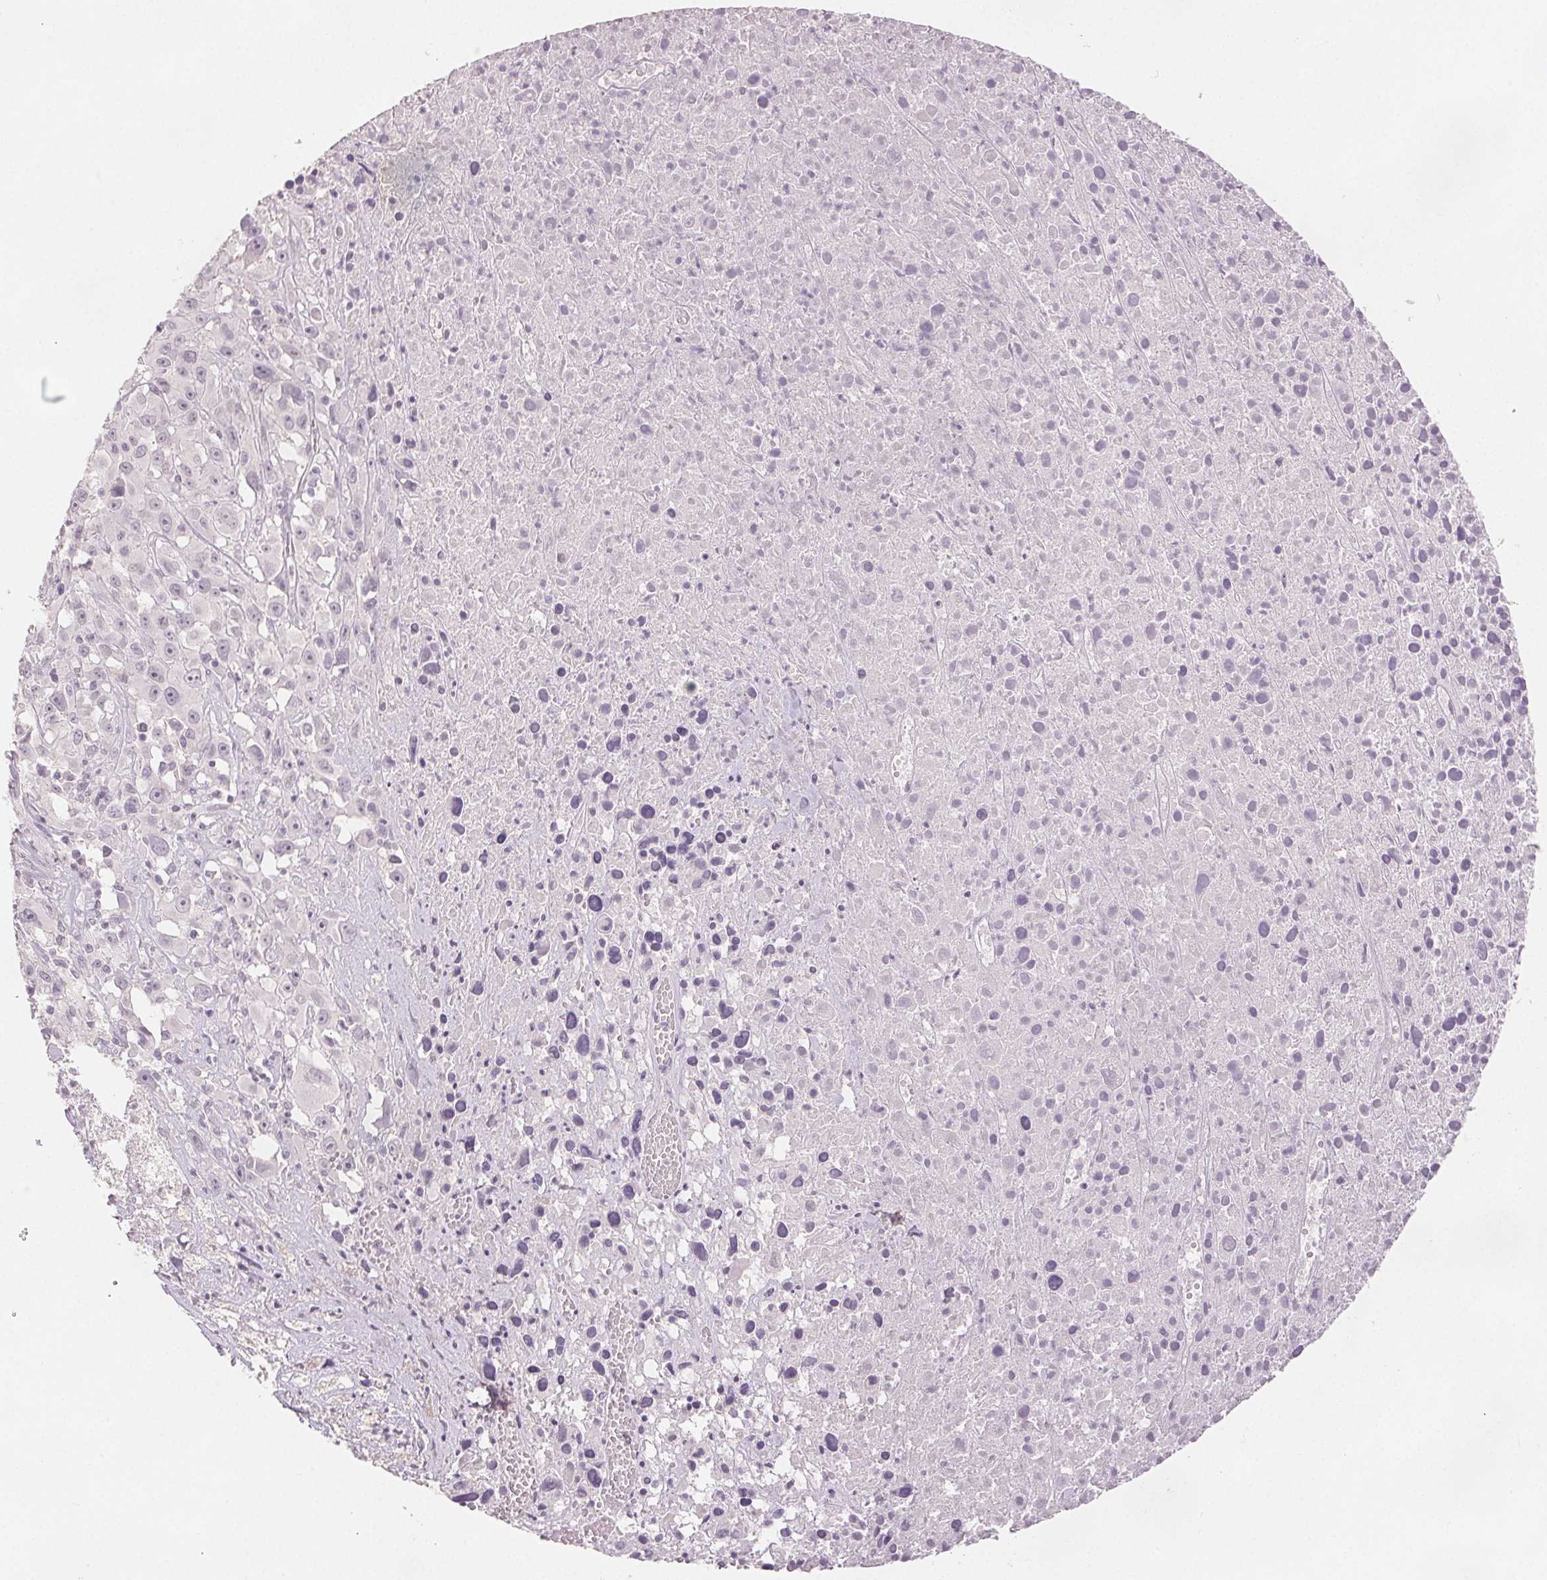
{"staining": {"intensity": "negative", "quantity": "none", "location": "none"}, "tissue": "melanoma", "cell_type": "Tumor cells", "image_type": "cancer", "snomed": [{"axis": "morphology", "description": "Malignant melanoma, Metastatic site"}, {"axis": "topography", "description": "Soft tissue"}], "caption": "Protein analysis of melanoma shows no significant staining in tumor cells.", "gene": "SLC27A5", "patient": {"sex": "male", "age": 50}}